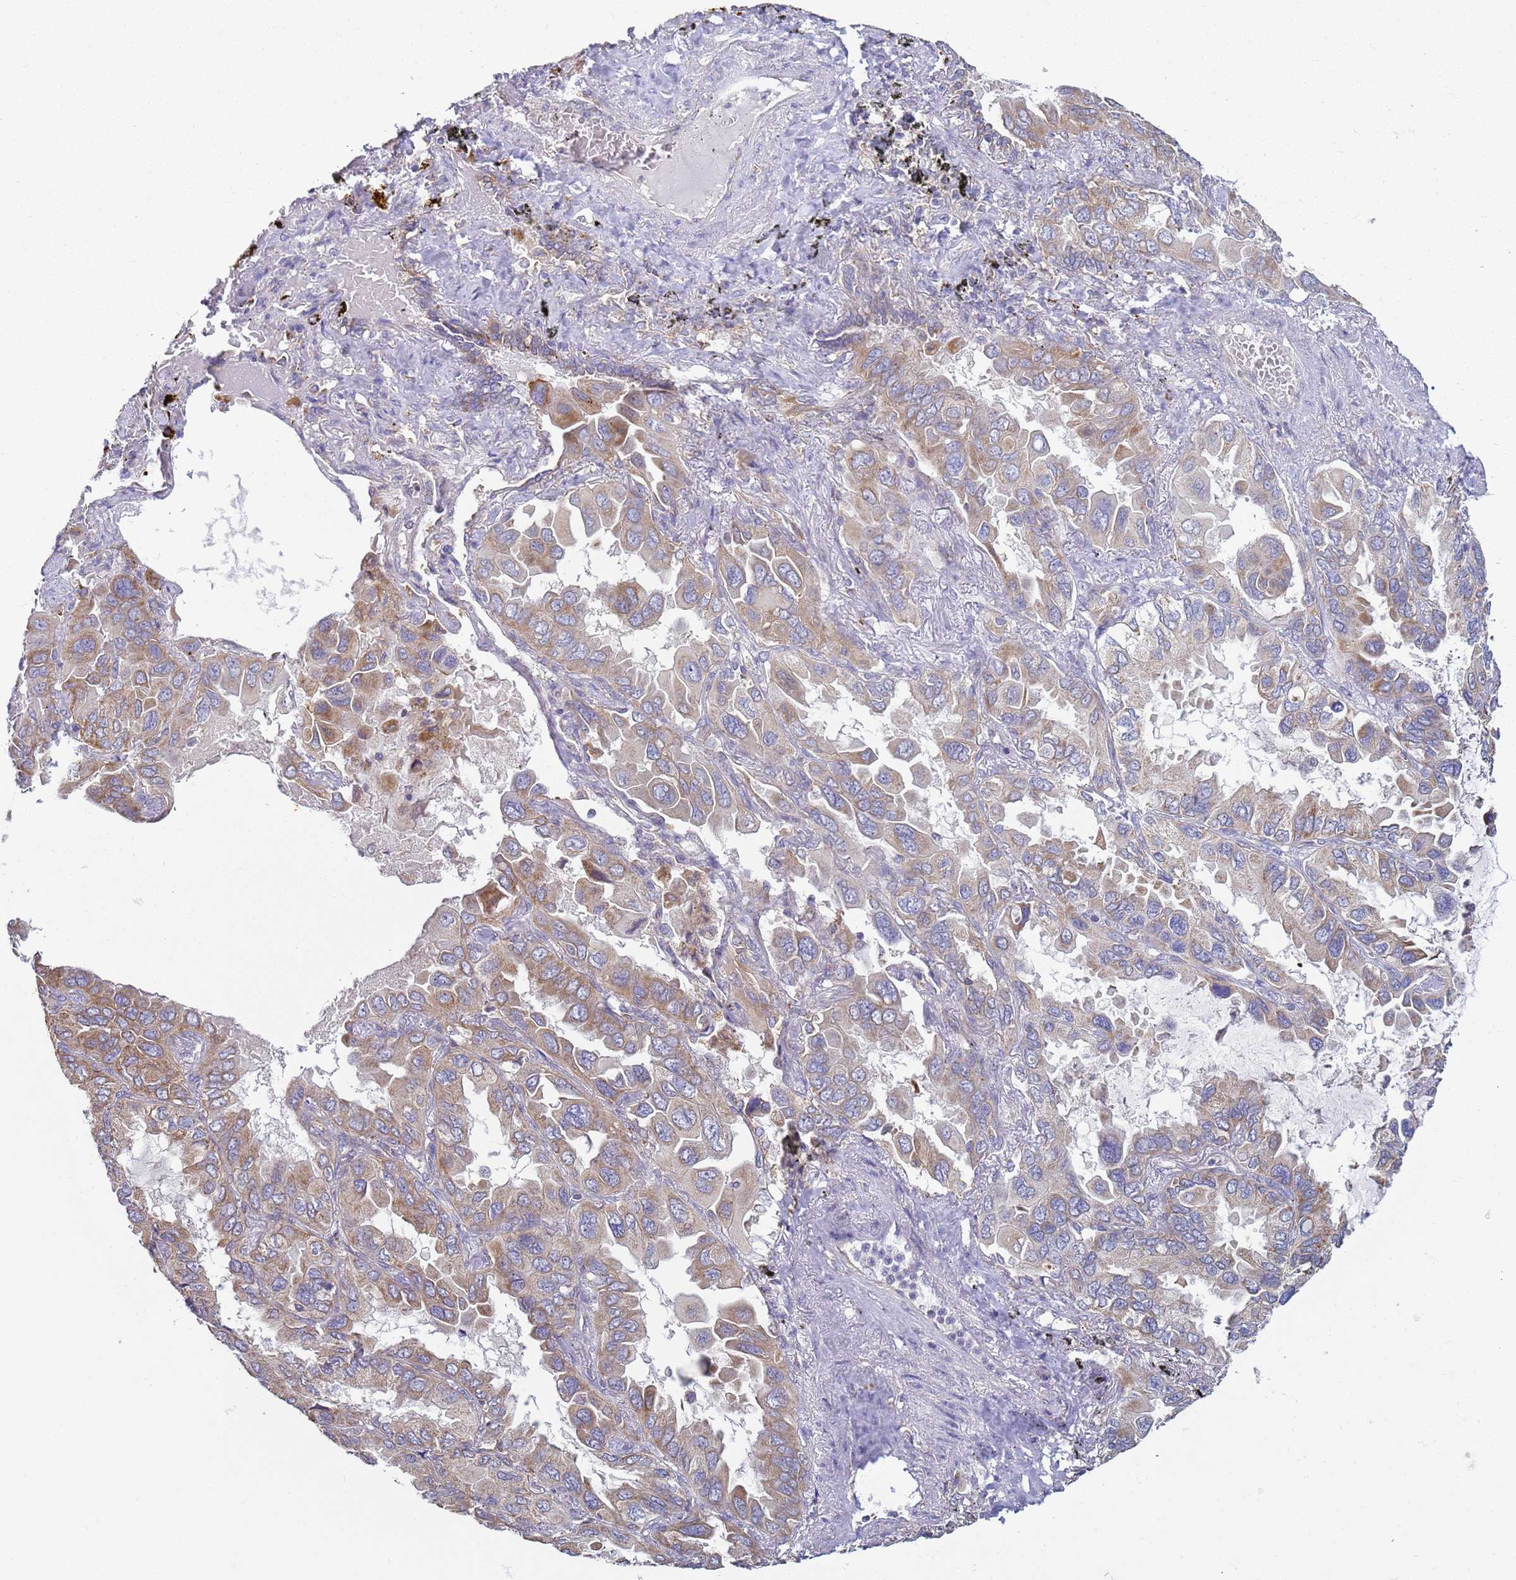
{"staining": {"intensity": "weak", "quantity": "25%-75%", "location": "cytoplasmic/membranous"}, "tissue": "lung cancer", "cell_type": "Tumor cells", "image_type": "cancer", "snomed": [{"axis": "morphology", "description": "Adenocarcinoma, NOS"}, {"axis": "topography", "description": "Lung"}], "caption": "Human adenocarcinoma (lung) stained with a brown dye displays weak cytoplasmic/membranous positive staining in approximately 25%-75% of tumor cells.", "gene": "DIP2B", "patient": {"sex": "male", "age": 64}}